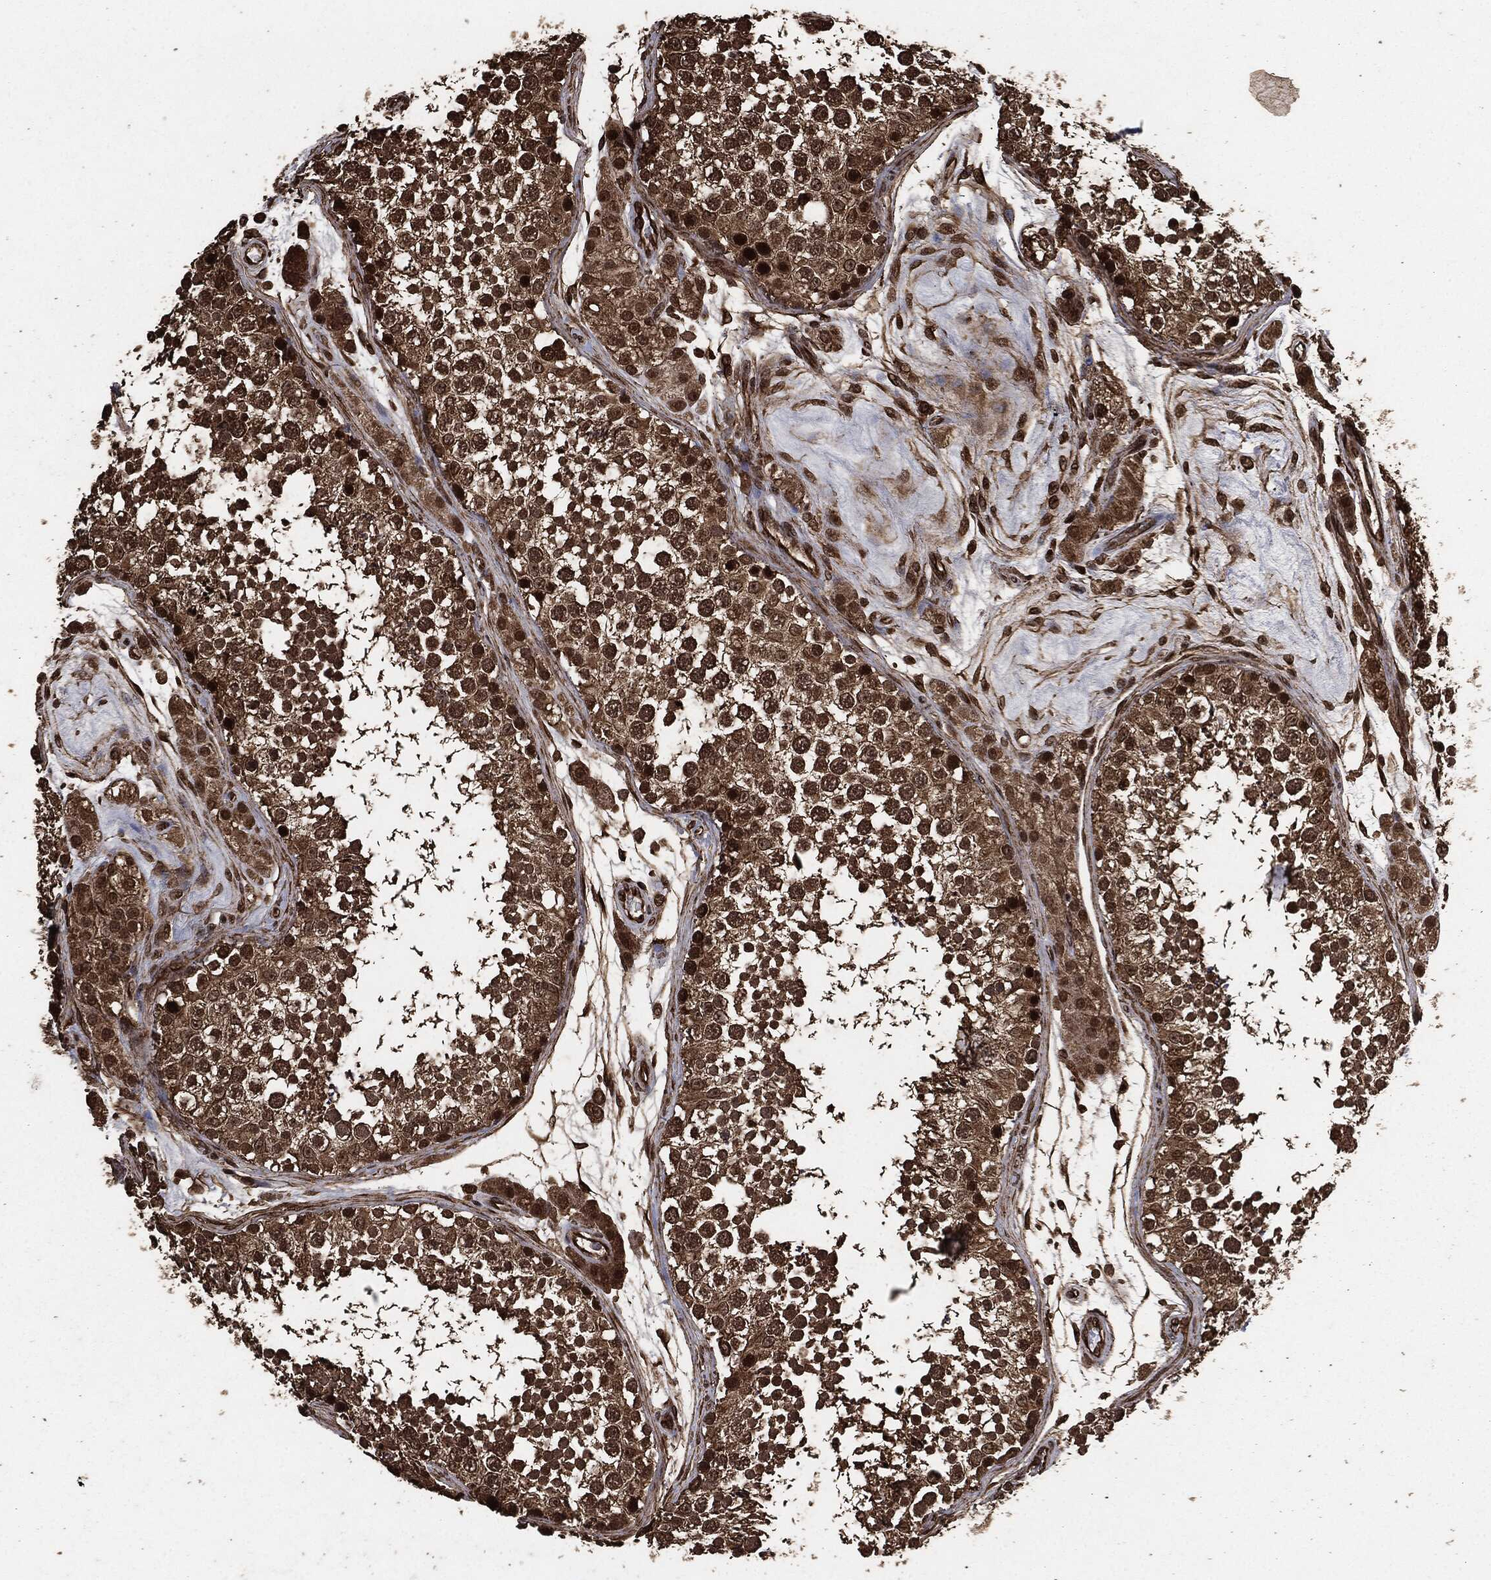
{"staining": {"intensity": "strong", "quantity": ">75%", "location": "cytoplasmic/membranous,nuclear"}, "tissue": "testis", "cell_type": "Cells in seminiferous ducts", "image_type": "normal", "snomed": [{"axis": "morphology", "description": "Normal tissue, NOS"}, {"axis": "topography", "description": "Testis"}], "caption": "Protein staining of normal testis shows strong cytoplasmic/membranous,nuclear staining in about >75% of cells in seminiferous ducts. (Stains: DAB (3,3'-diaminobenzidine) in brown, nuclei in blue, Microscopy: brightfield microscopy at high magnification).", "gene": "EGFR", "patient": {"sex": "male", "age": 41}}